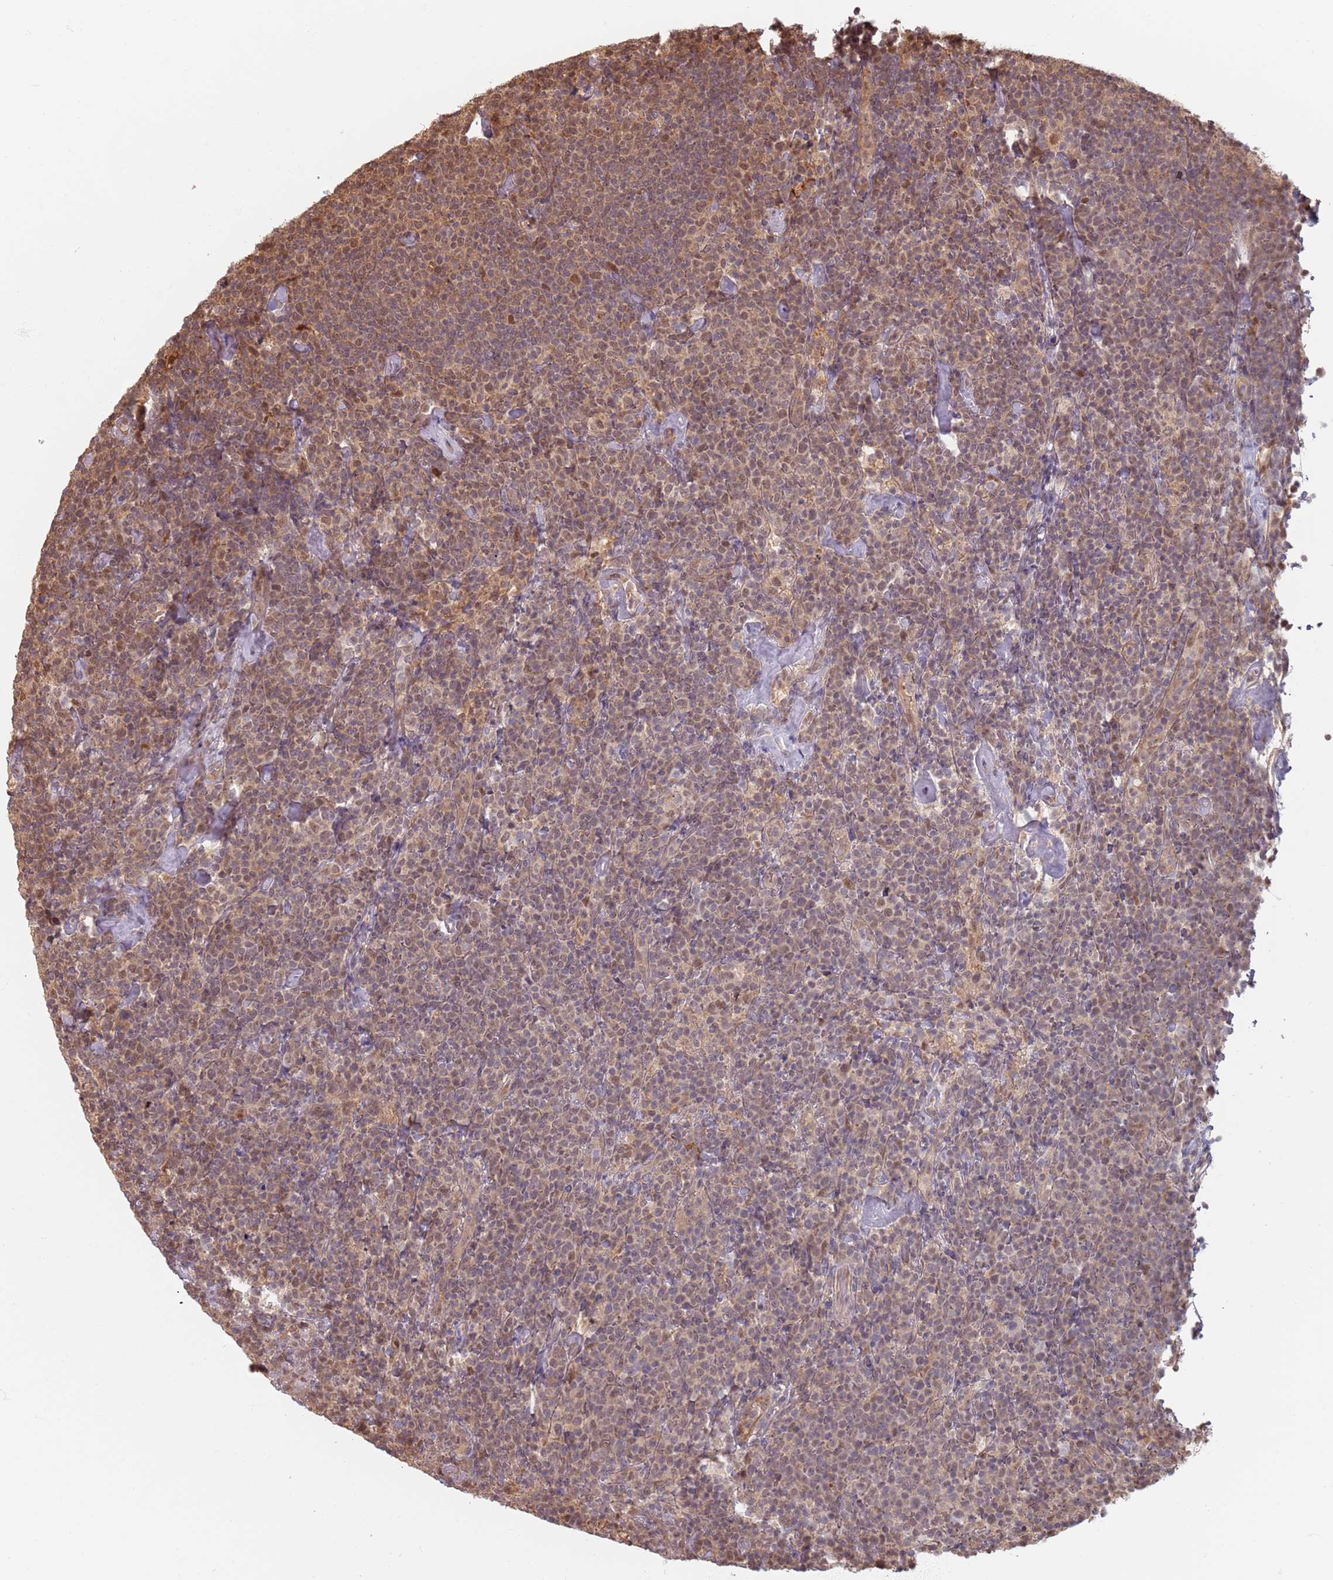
{"staining": {"intensity": "weak", "quantity": "25%-75%", "location": "cytoplasmic/membranous,nuclear"}, "tissue": "lymphoma", "cell_type": "Tumor cells", "image_type": "cancer", "snomed": [{"axis": "morphology", "description": "Malignant lymphoma, non-Hodgkin's type, High grade"}, {"axis": "topography", "description": "Lymph node"}], "caption": "This micrograph demonstrates lymphoma stained with IHC to label a protein in brown. The cytoplasmic/membranous and nuclear of tumor cells show weak positivity for the protein. Nuclei are counter-stained blue.", "gene": "PLSCR5", "patient": {"sex": "male", "age": 61}}